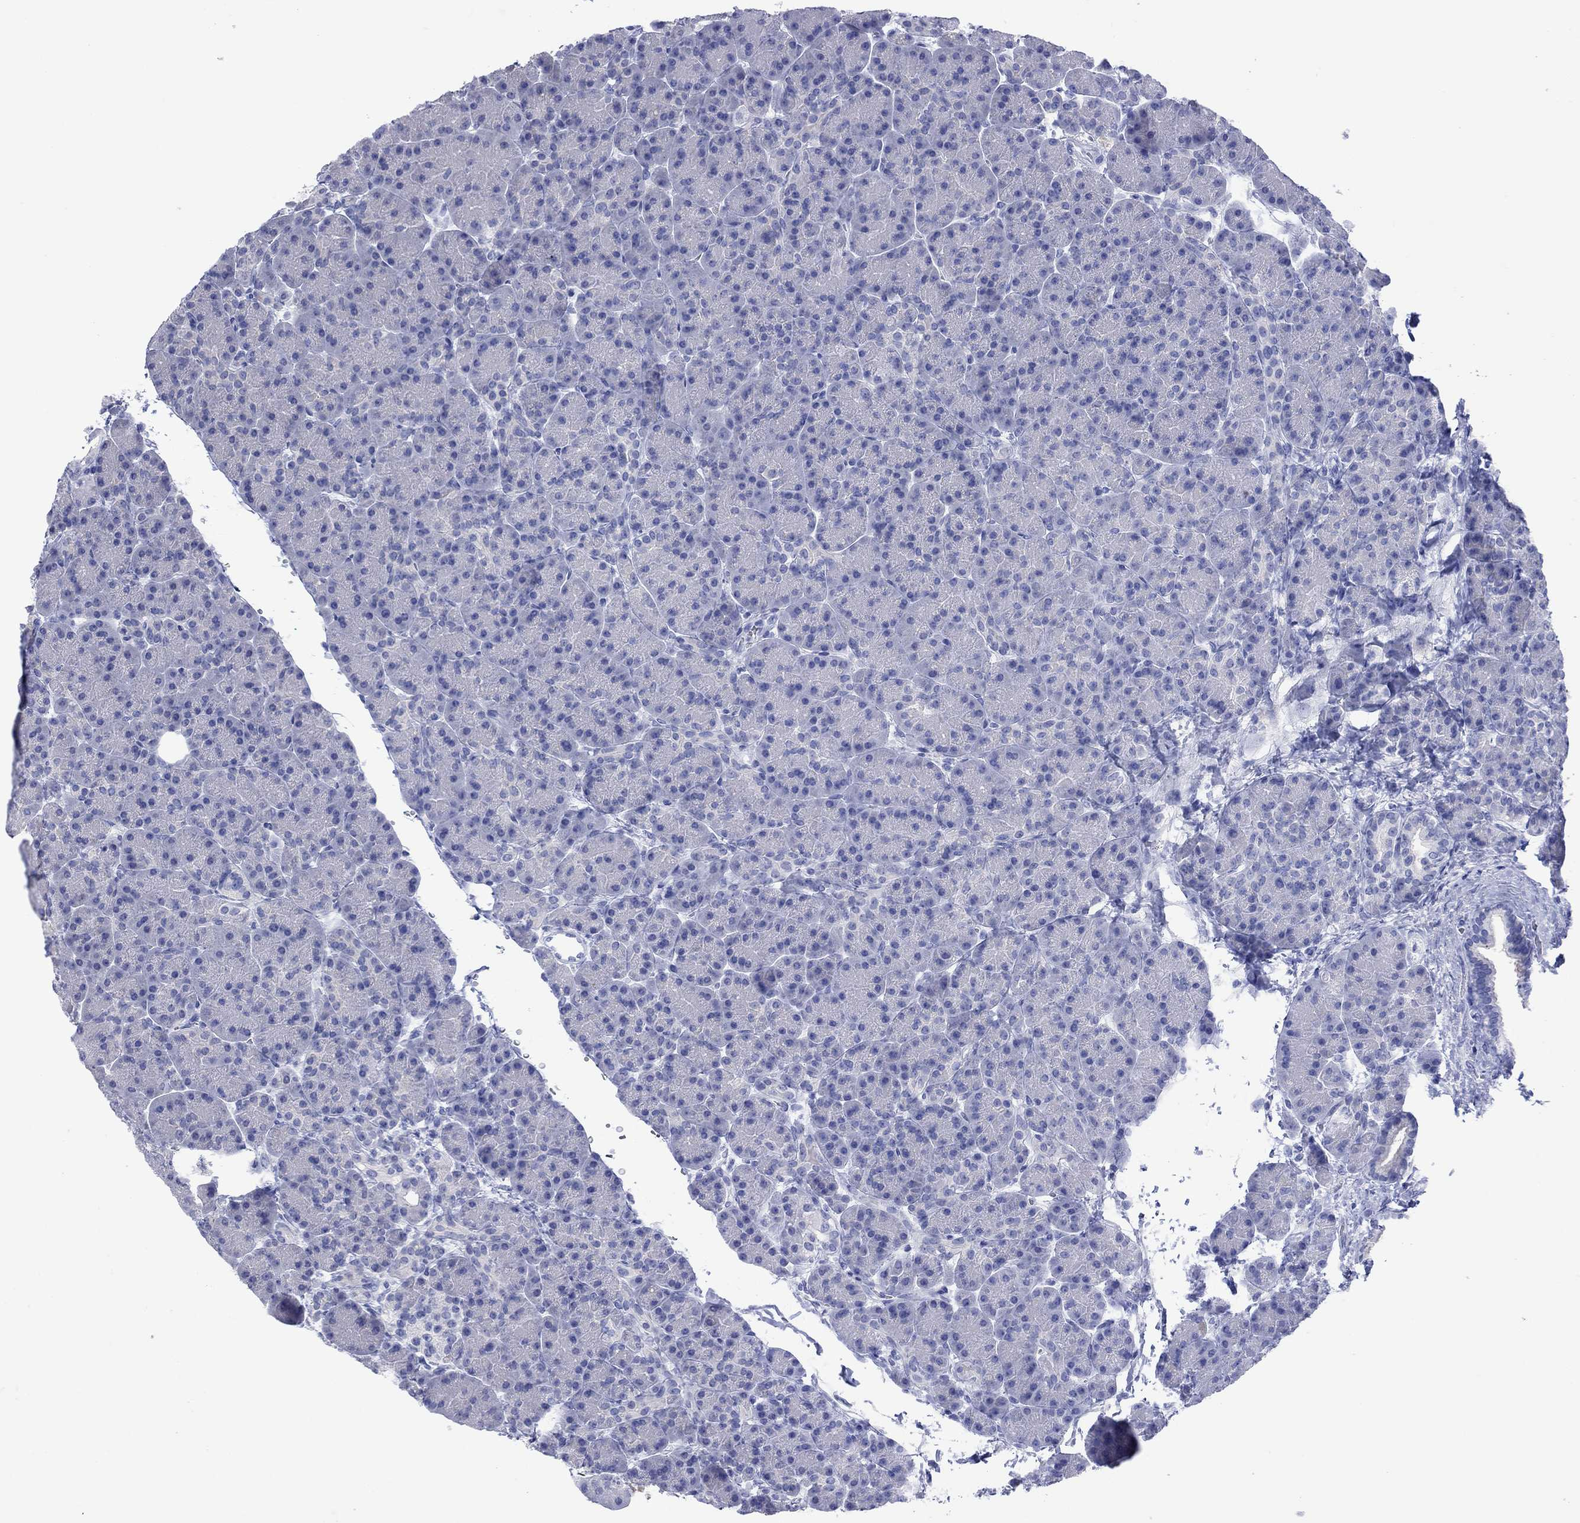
{"staining": {"intensity": "negative", "quantity": "none", "location": "none"}, "tissue": "pancreas", "cell_type": "Exocrine glandular cells", "image_type": "normal", "snomed": [{"axis": "morphology", "description": "Normal tissue, NOS"}, {"axis": "topography", "description": "Pancreas"}], "caption": "This histopathology image is of normal pancreas stained with immunohistochemistry (IHC) to label a protein in brown with the nuclei are counter-stained blue. There is no positivity in exocrine glandular cells. (Stains: DAB (3,3'-diaminobenzidine) IHC with hematoxylin counter stain, Microscopy: brightfield microscopy at high magnification).", "gene": "MLANA", "patient": {"sex": "female", "age": 63}}